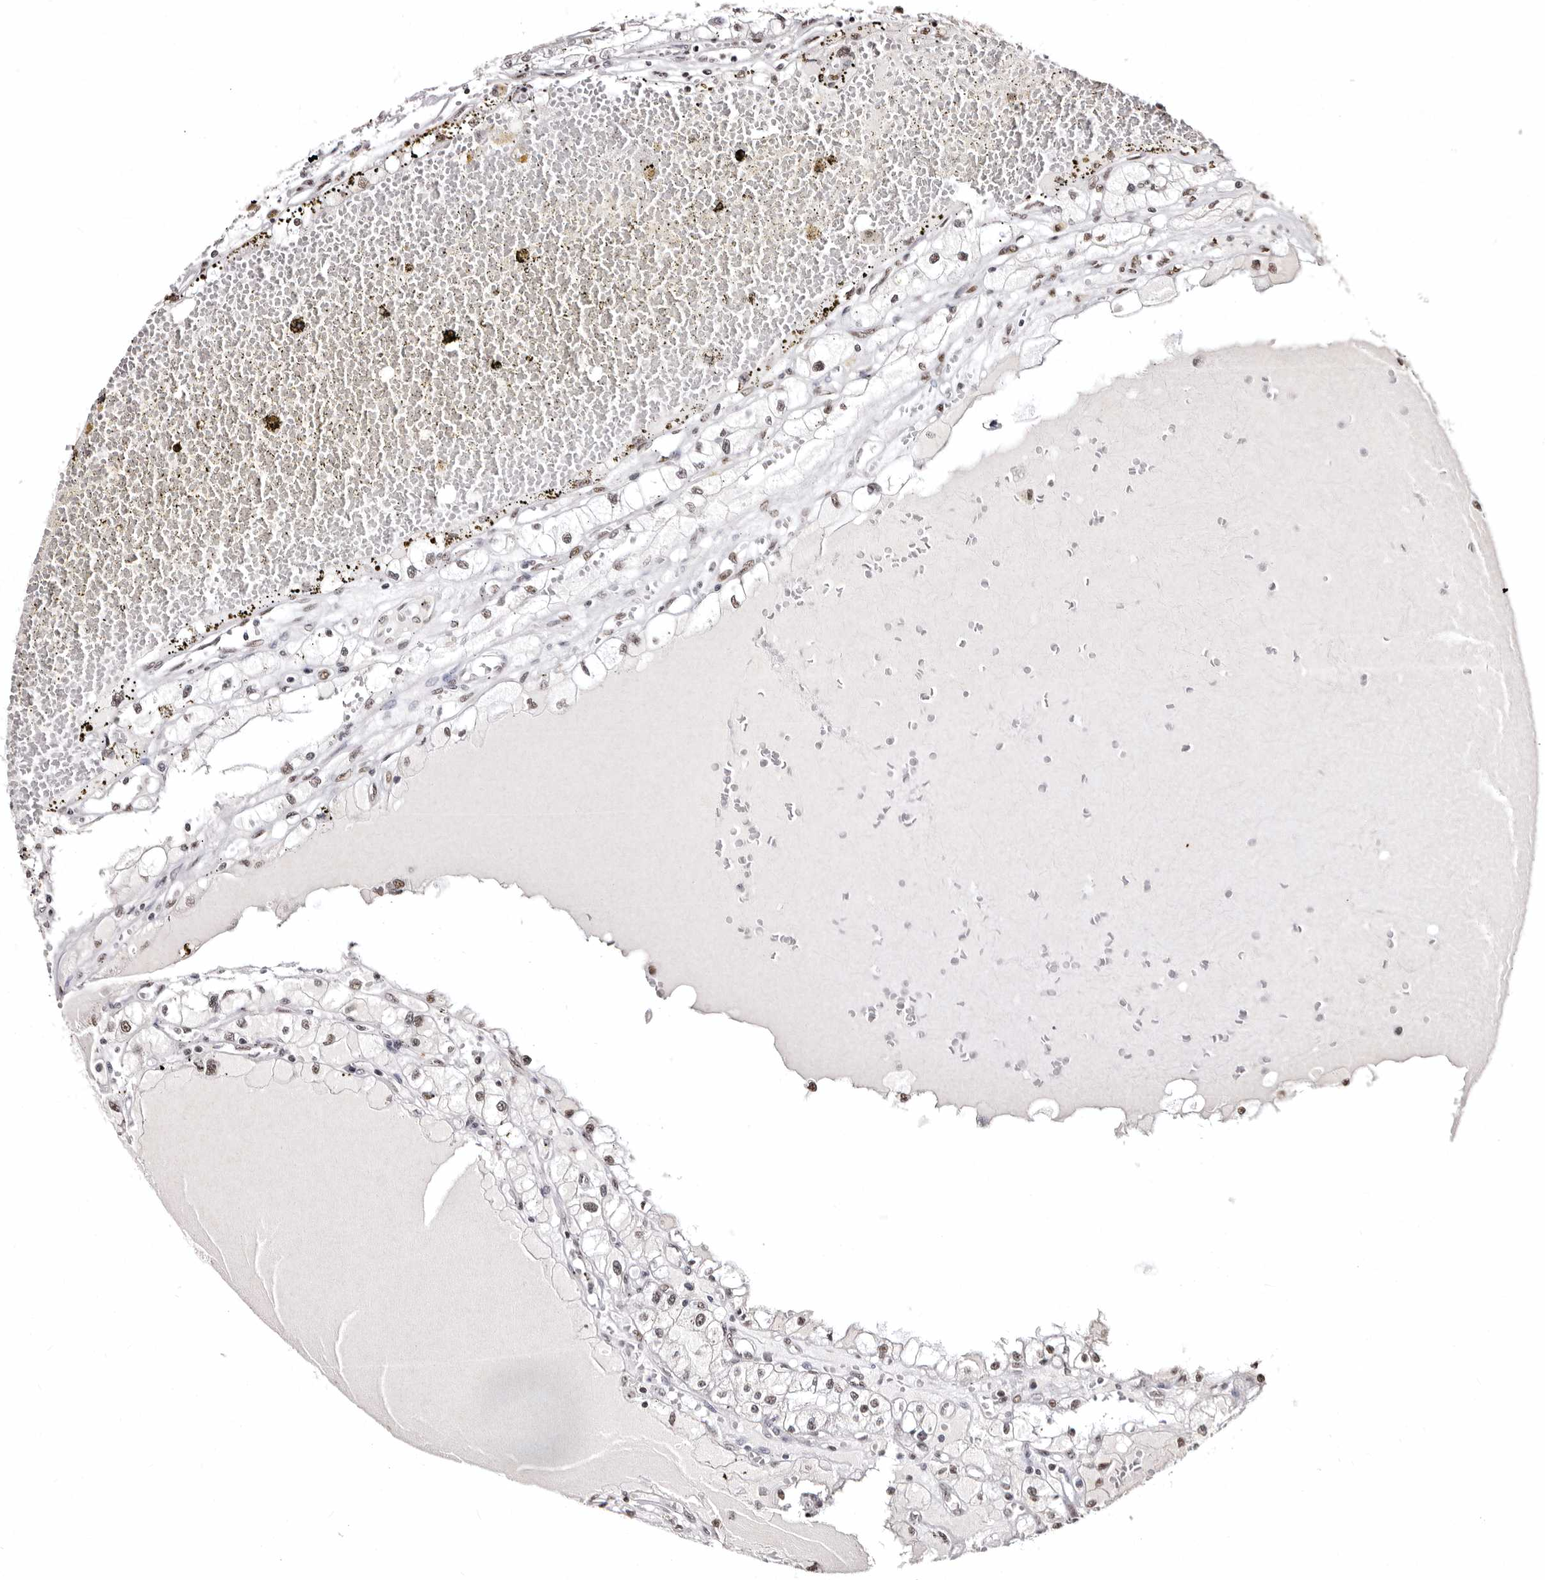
{"staining": {"intensity": "weak", "quantity": "25%-75%", "location": "nuclear"}, "tissue": "renal cancer", "cell_type": "Tumor cells", "image_type": "cancer", "snomed": [{"axis": "morphology", "description": "Adenocarcinoma, NOS"}, {"axis": "topography", "description": "Kidney"}], "caption": "Protein staining of renal cancer (adenocarcinoma) tissue demonstrates weak nuclear expression in about 25%-75% of tumor cells.", "gene": "ANAPC11", "patient": {"sex": "male", "age": 56}}